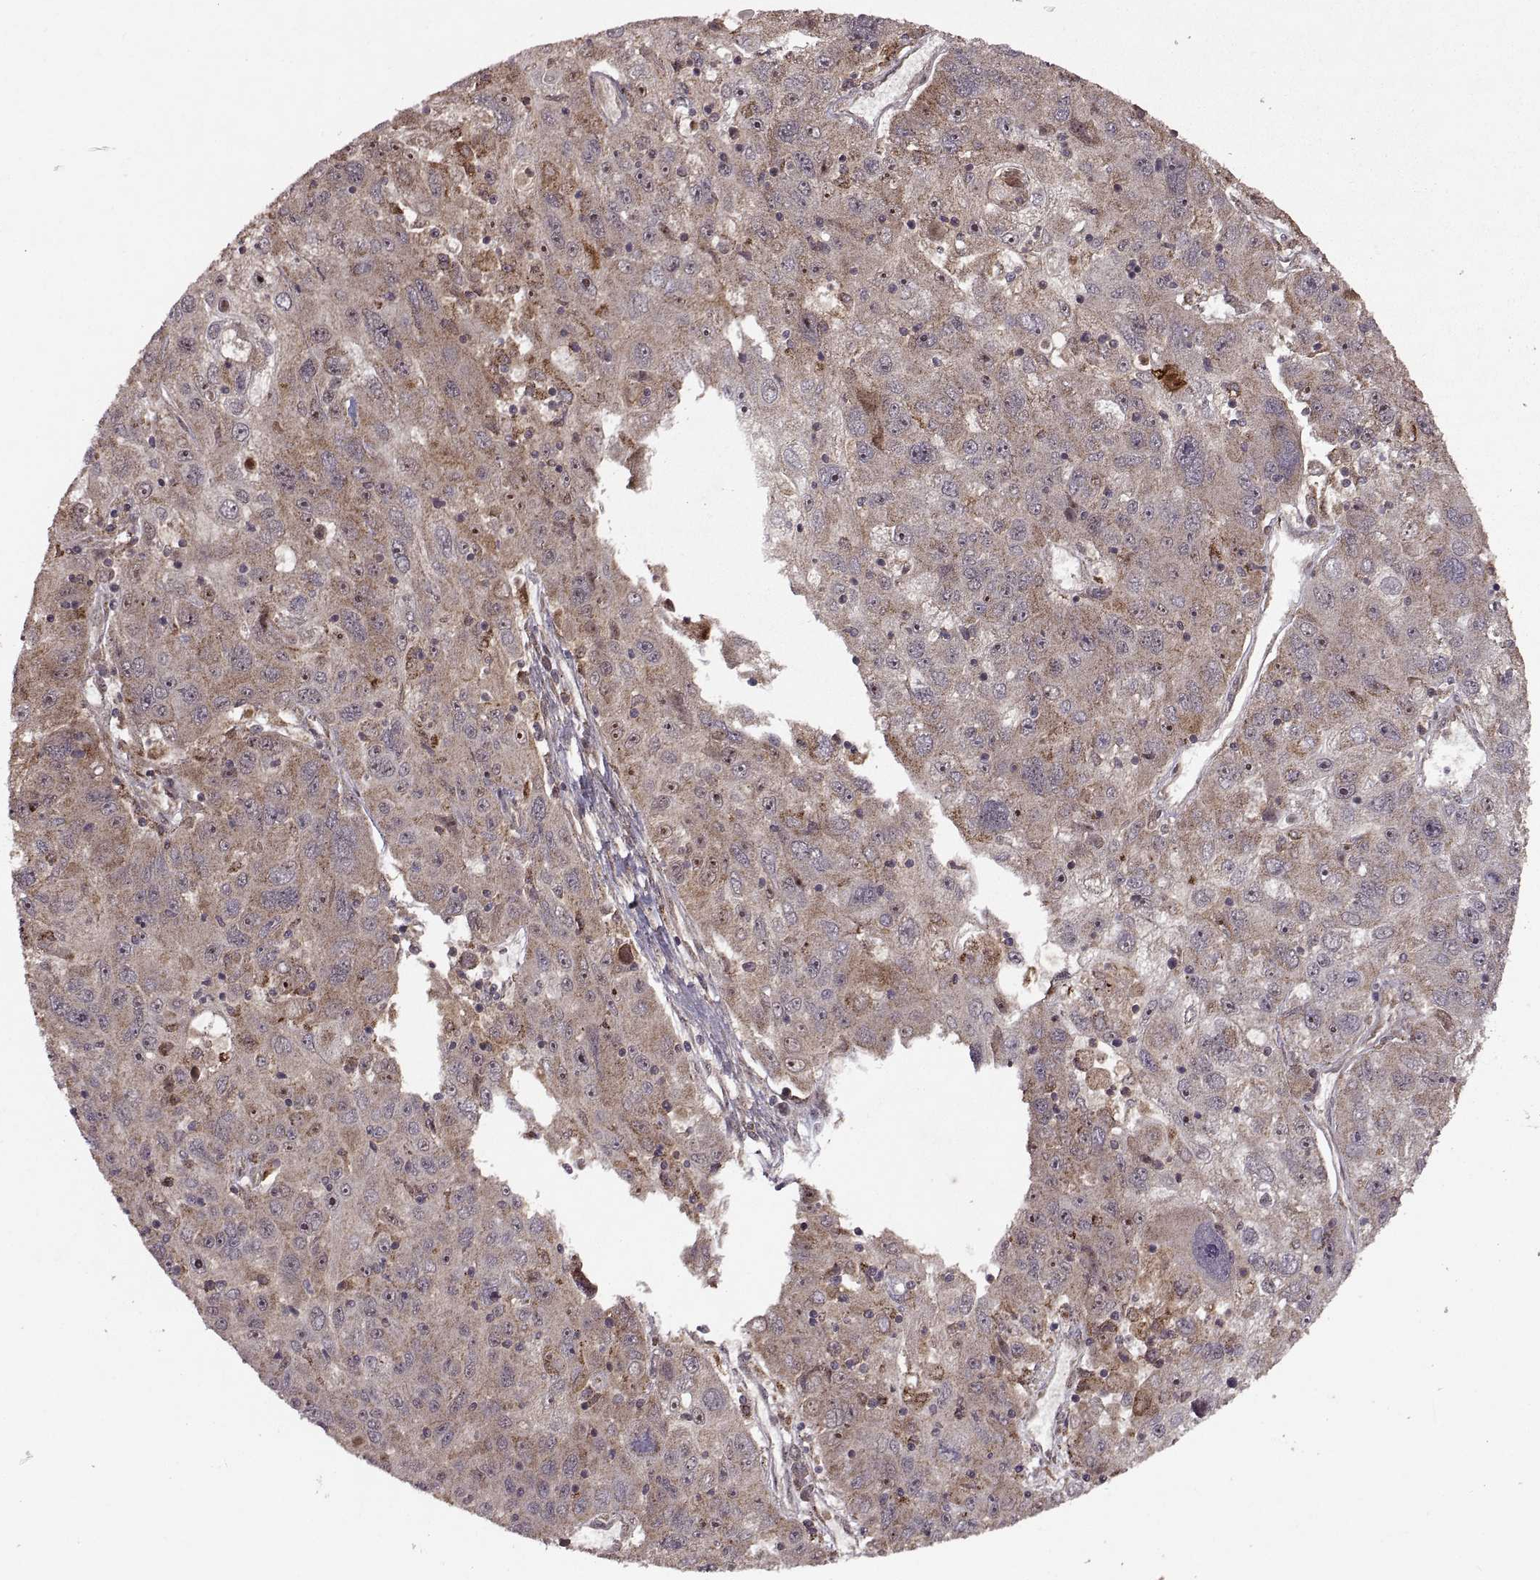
{"staining": {"intensity": "weak", "quantity": ">75%", "location": "cytoplasmic/membranous"}, "tissue": "stomach cancer", "cell_type": "Tumor cells", "image_type": "cancer", "snomed": [{"axis": "morphology", "description": "Adenocarcinoma, NOS"}, {"axis": "topography", "description": "Stomach"}], "caption": "Immunohistochemistry (IHC) of stomach cancer (adenocarcinoma) shows low levels of weak cytoplasmic/membranous positivity in approximately >75% of tumor cells.", "gene": "PTOV1", "patient": {"sex": "male", "age": 56}}